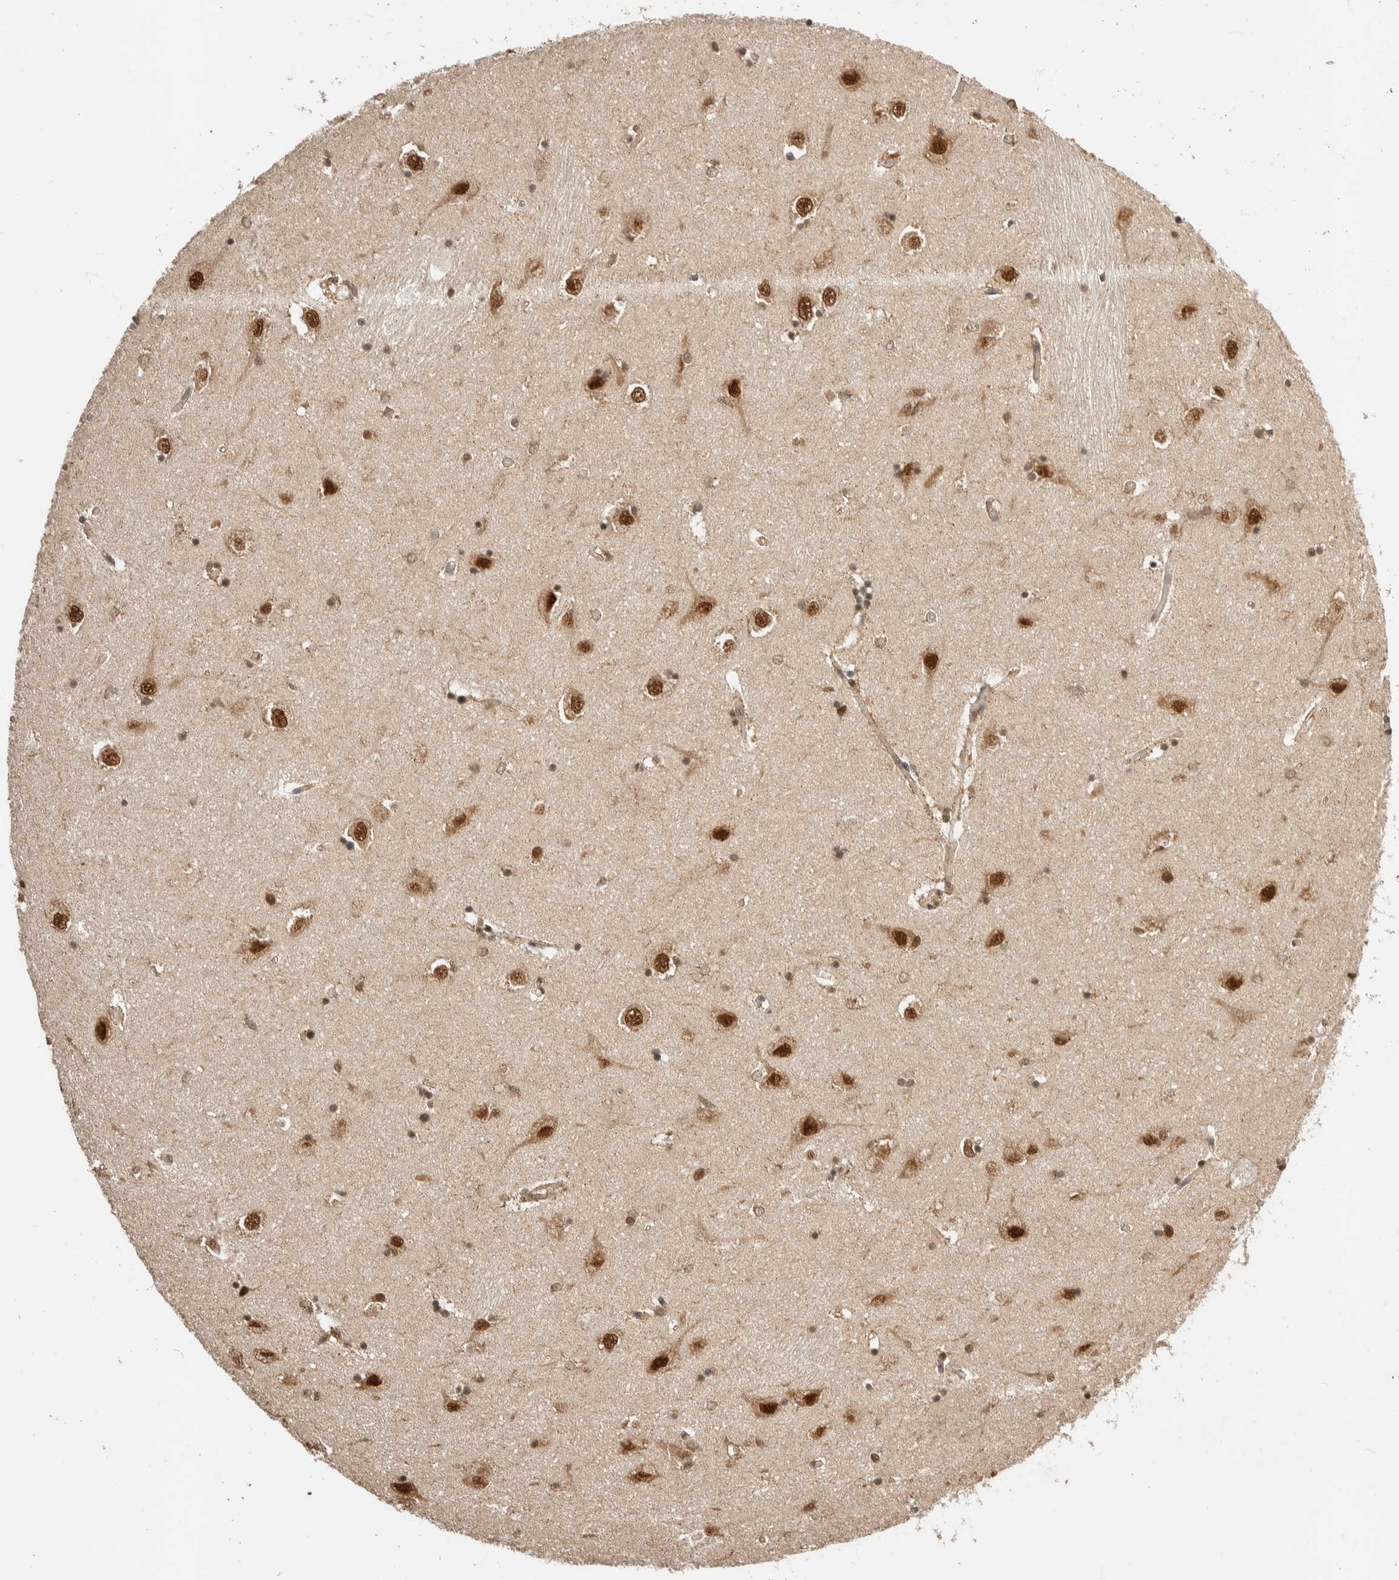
{"staining": {"intensity": "moderate", "quantity": ">75%", "location": "cytoplasmic/membranous,nuclear"}, "tissue": "hippocampus", "cell_type": "Glial cells", "image_type": "normal", "snomed": [{"axis": "morphology", "description": "Normal tissue, NOS"}, {"axis": "topography", "description": "Hippocampus"}], "caption": "Immunohistochemical staining of unremarkable hippocampus reveals >75% levels of moderate cytoplasmic/membranous,nuclear protein expression in approximately >75% of glial cells. (Brightfield microscopy of DAB IHC at high magnification).", "gene": "ZBTB2", "patient": {"sex": "male", "age": 45}}